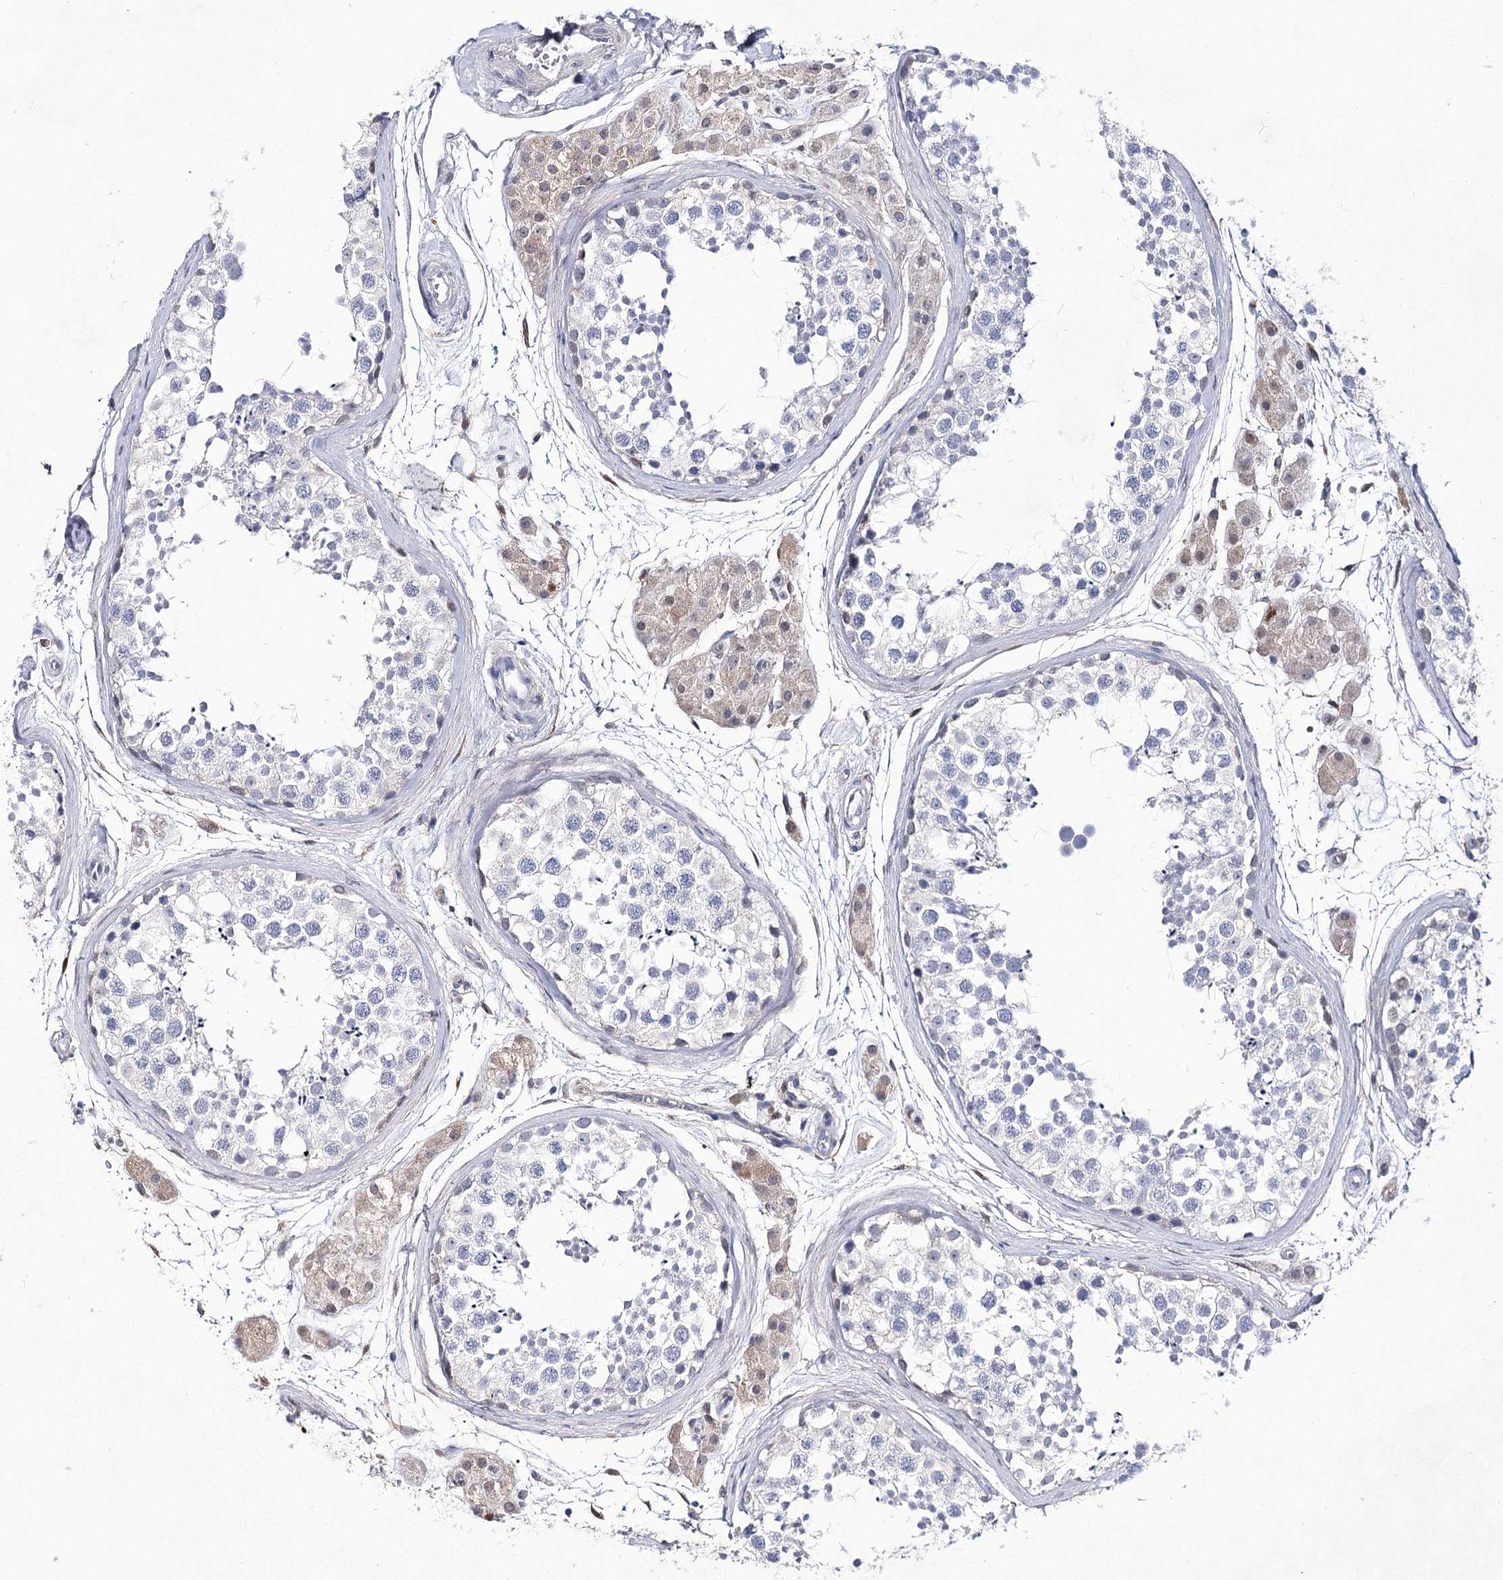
{"staining": {"intensity": "negative", "quantity": "none", "location": "none"}, "tissue": "testis", "cell_type": "Cells in seminiferous ducts", "image_type": "normal", "snomed": [{"axis": "morphology", "description": "Normal tissue, NOS"}, {"axis": "topography", "description": "Testis"}], "caption": "Cells in seminiferous ducts show no significant positivity in benign testis. (DAB (3,3'-diaminobenzidine) IHC visualized using brightfield microscopy, high magnification).", "gene": "UGDH", "patient": {"sex": "male", "age": 56}}